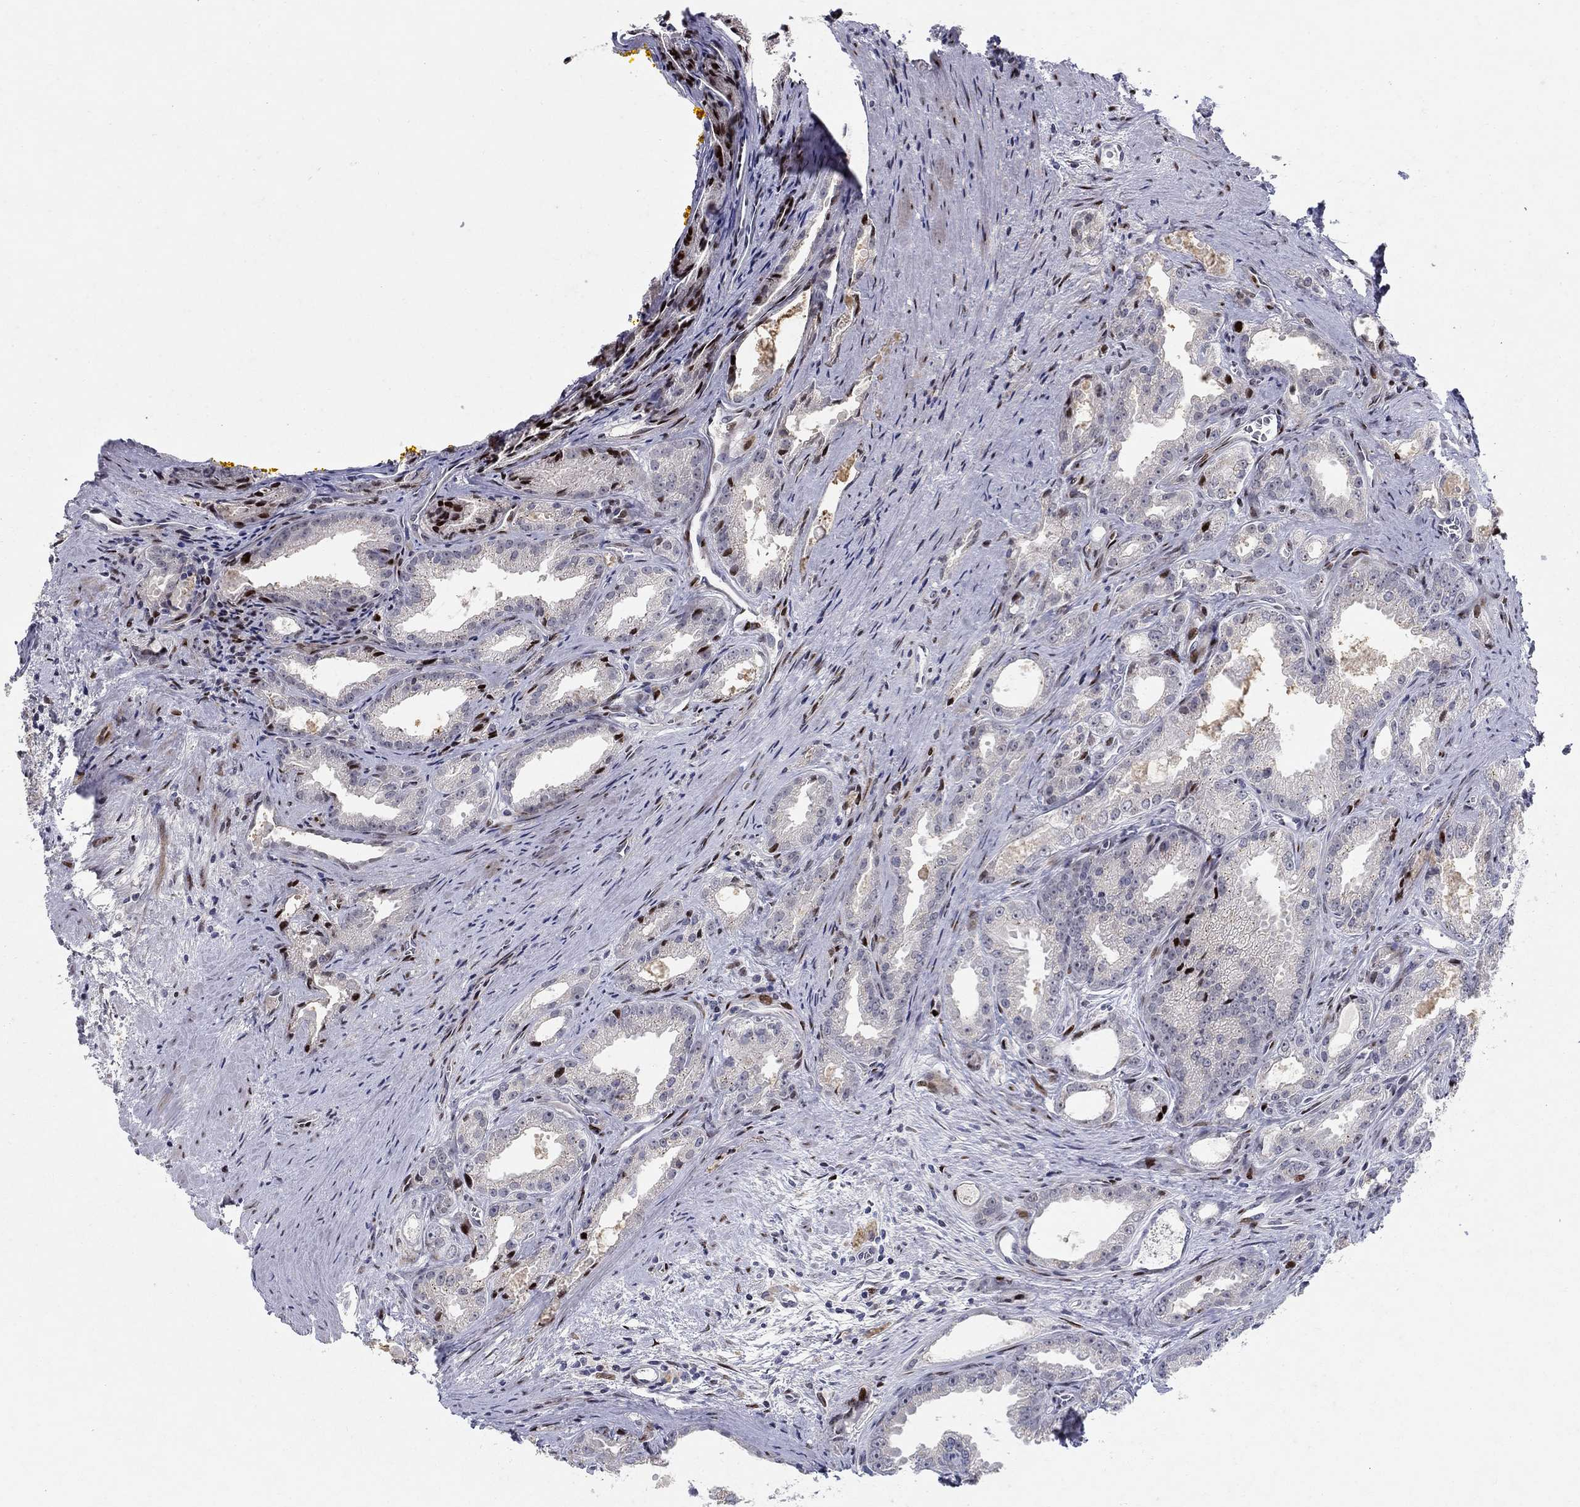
{"staining": {"intensity": "strong", "quantity": "<25%", "location": "nuclear"}, "tissue": "prostate cancer", "cell_type": "Tumor cells", "image_type": "cancer", "snomed": [{"axis": "morphology", "description": "Adenocarcinoma, NOS"}, {"axis": "morphology", "description": "Adenocarcinoma, High grade"}, {"axis": "topography", "description": "Prostate"}], "caption": "This micrograph exhibits immunohistochemistry (IHC) staining of human adenocarcinoma (prostate), with medium strong nuclear expression in about <25% of tumor cells.", "gene": "RAPGEF5", "patient": {"sex": "male", "age": 70}}